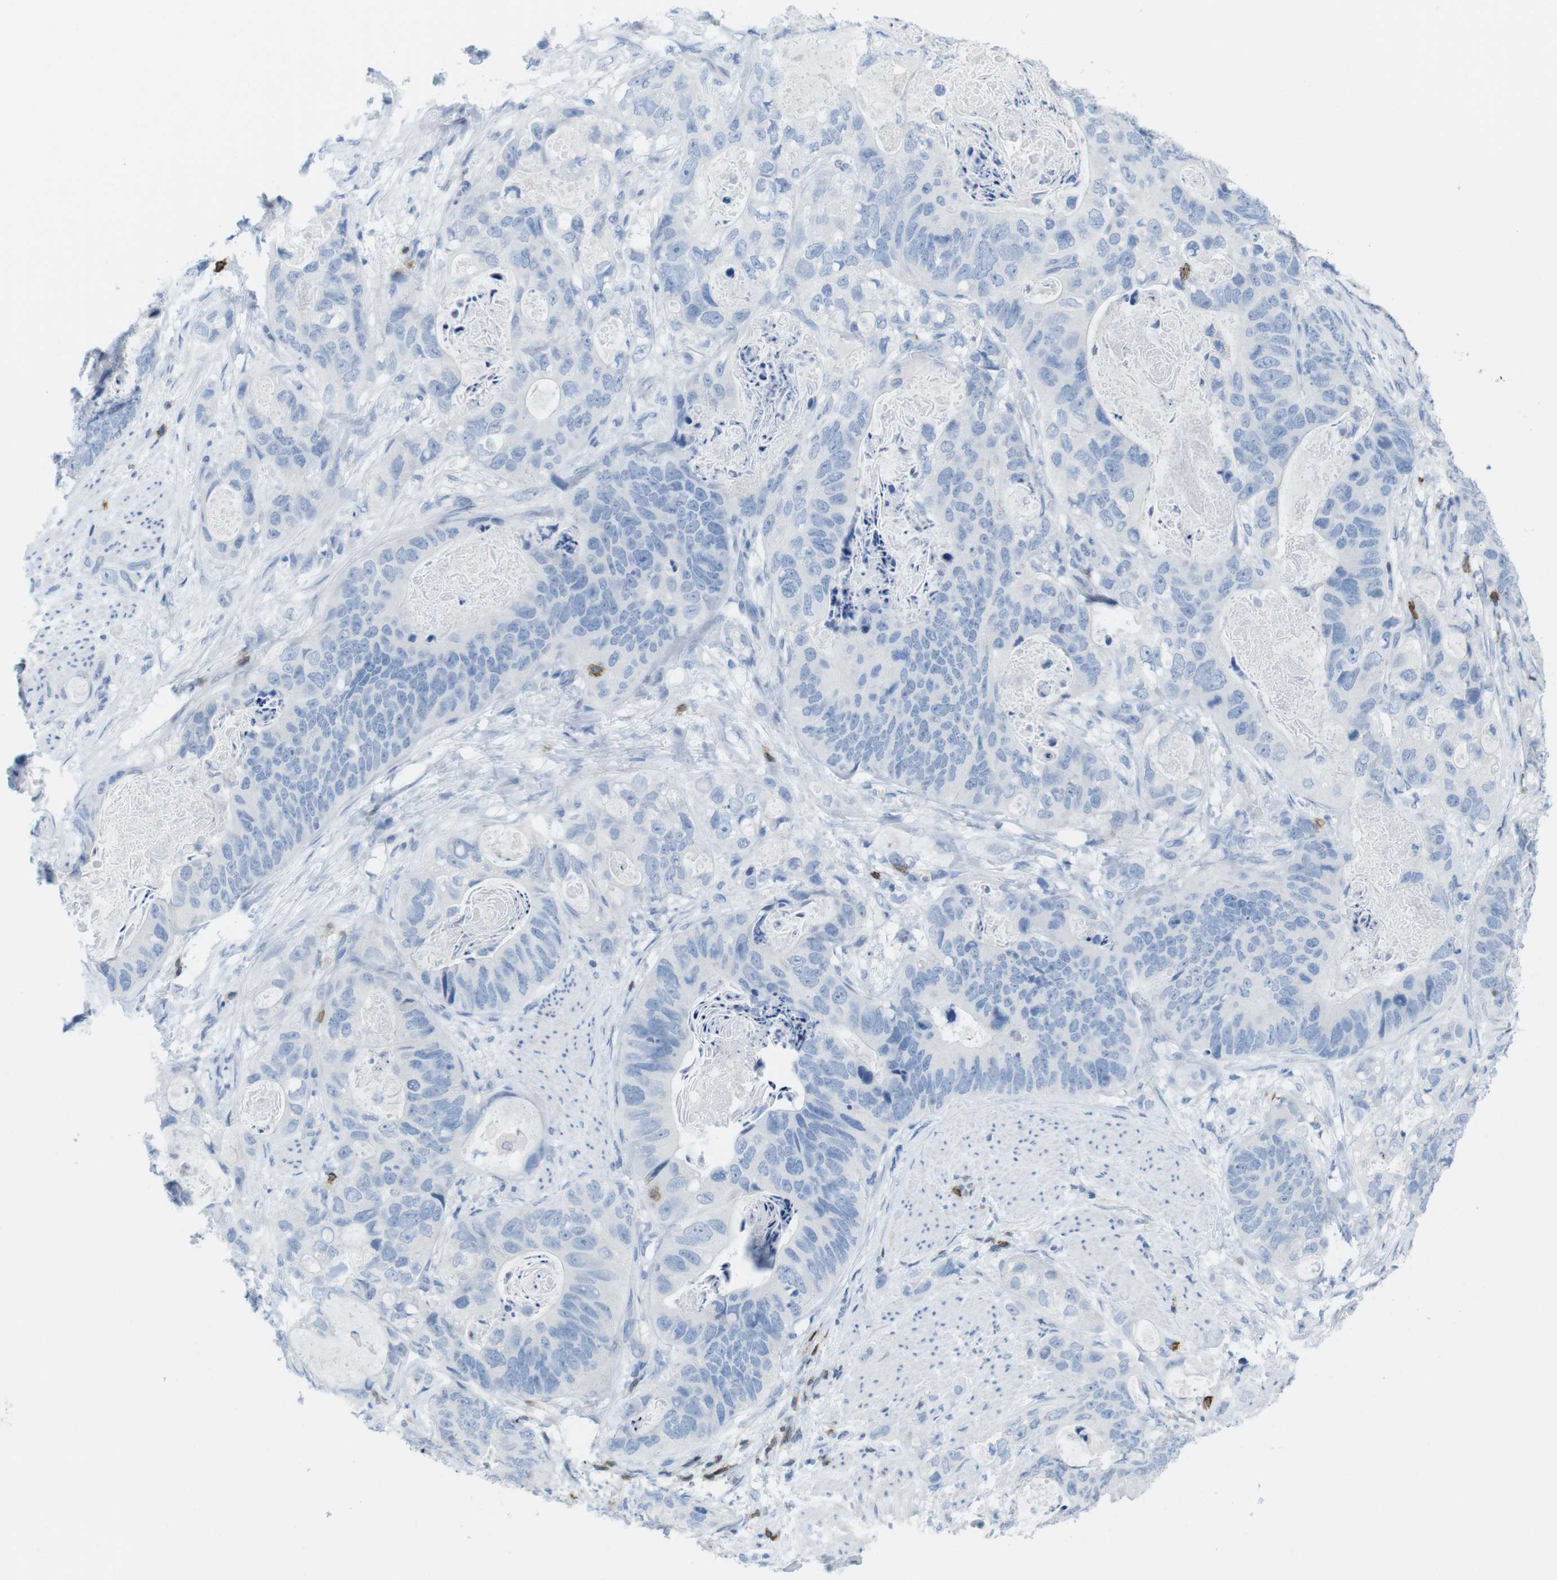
{"staining": {"intensity": "negative", "quantity": "none", "location": "none"}, "tissue": "stomach cancer", "cell_type": "Tumor cells", "image_type": "cancer", "snomed": [{"axis": "morphology", "description": "Adenocarcinoma, NOS"}, {"axis": "topography", "description": "Stomach"}], "caption": "The photomicrograph exhibits no staining of tumor cells in stomach cancer.", "gene": "CD5", "patient": {"sex": "female", "age": 89}}